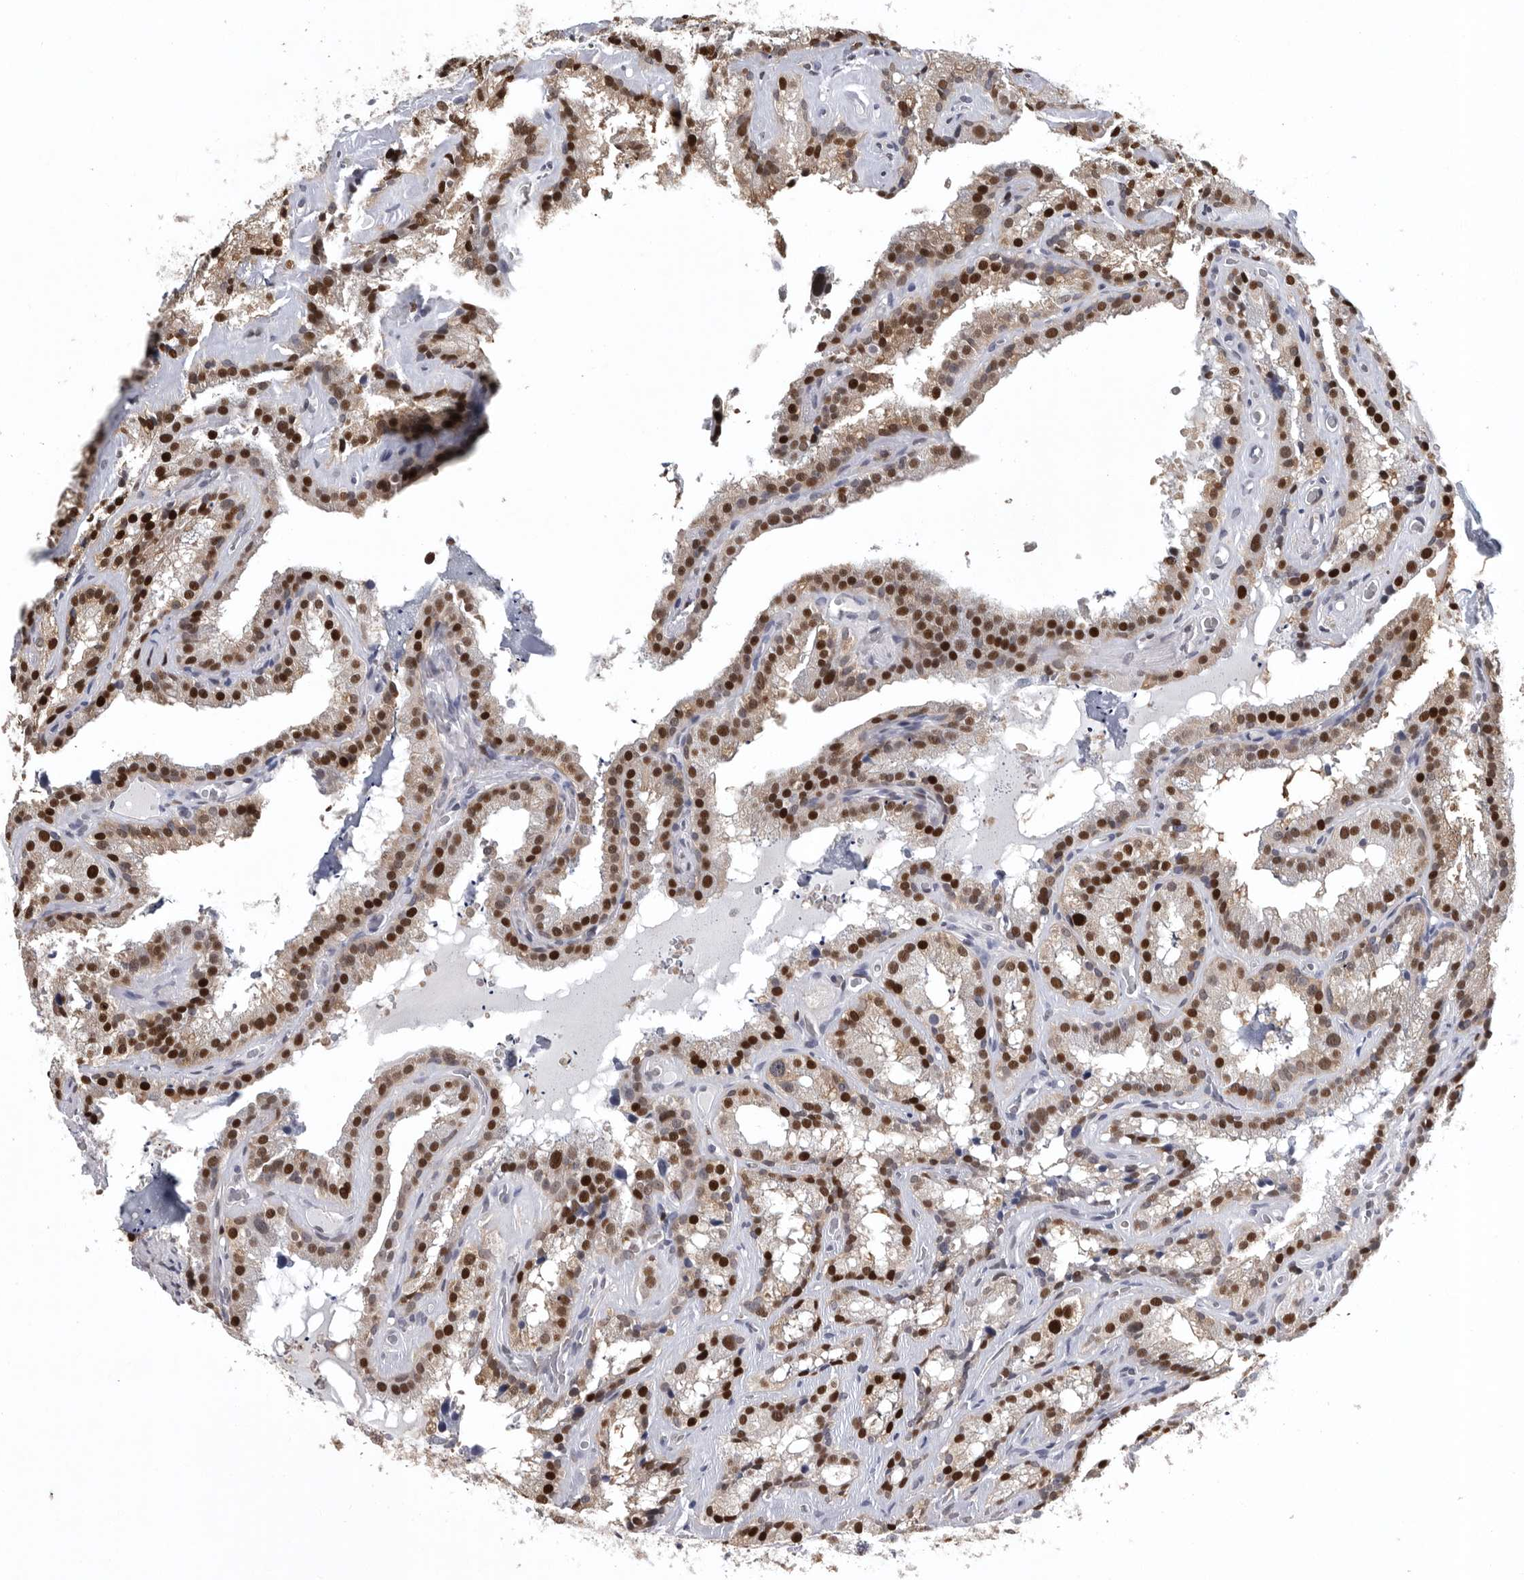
{"staining": {"intensity": "strong", "quantity": ">75%", "location": "nuclear"}, "tissue": "seminal vesicle", "cell_type": "Glandular cells", "image_type": "normal", "snomed": [{"axis": "morphology", "description": "Normal tissue, NOS"}, {"axis": "topography", "description": "Prostate"}, {"axis": "topography", "description": "Seminal veicle"}], "caption": "This is an image of immunohistochemistry (IHC) staining of unremarkable seminal vesicle, which shows strong staining in the nuclear of glandular cells.", "gene": "PDCD4", "patient": {"sex": "male", "age": 59}}